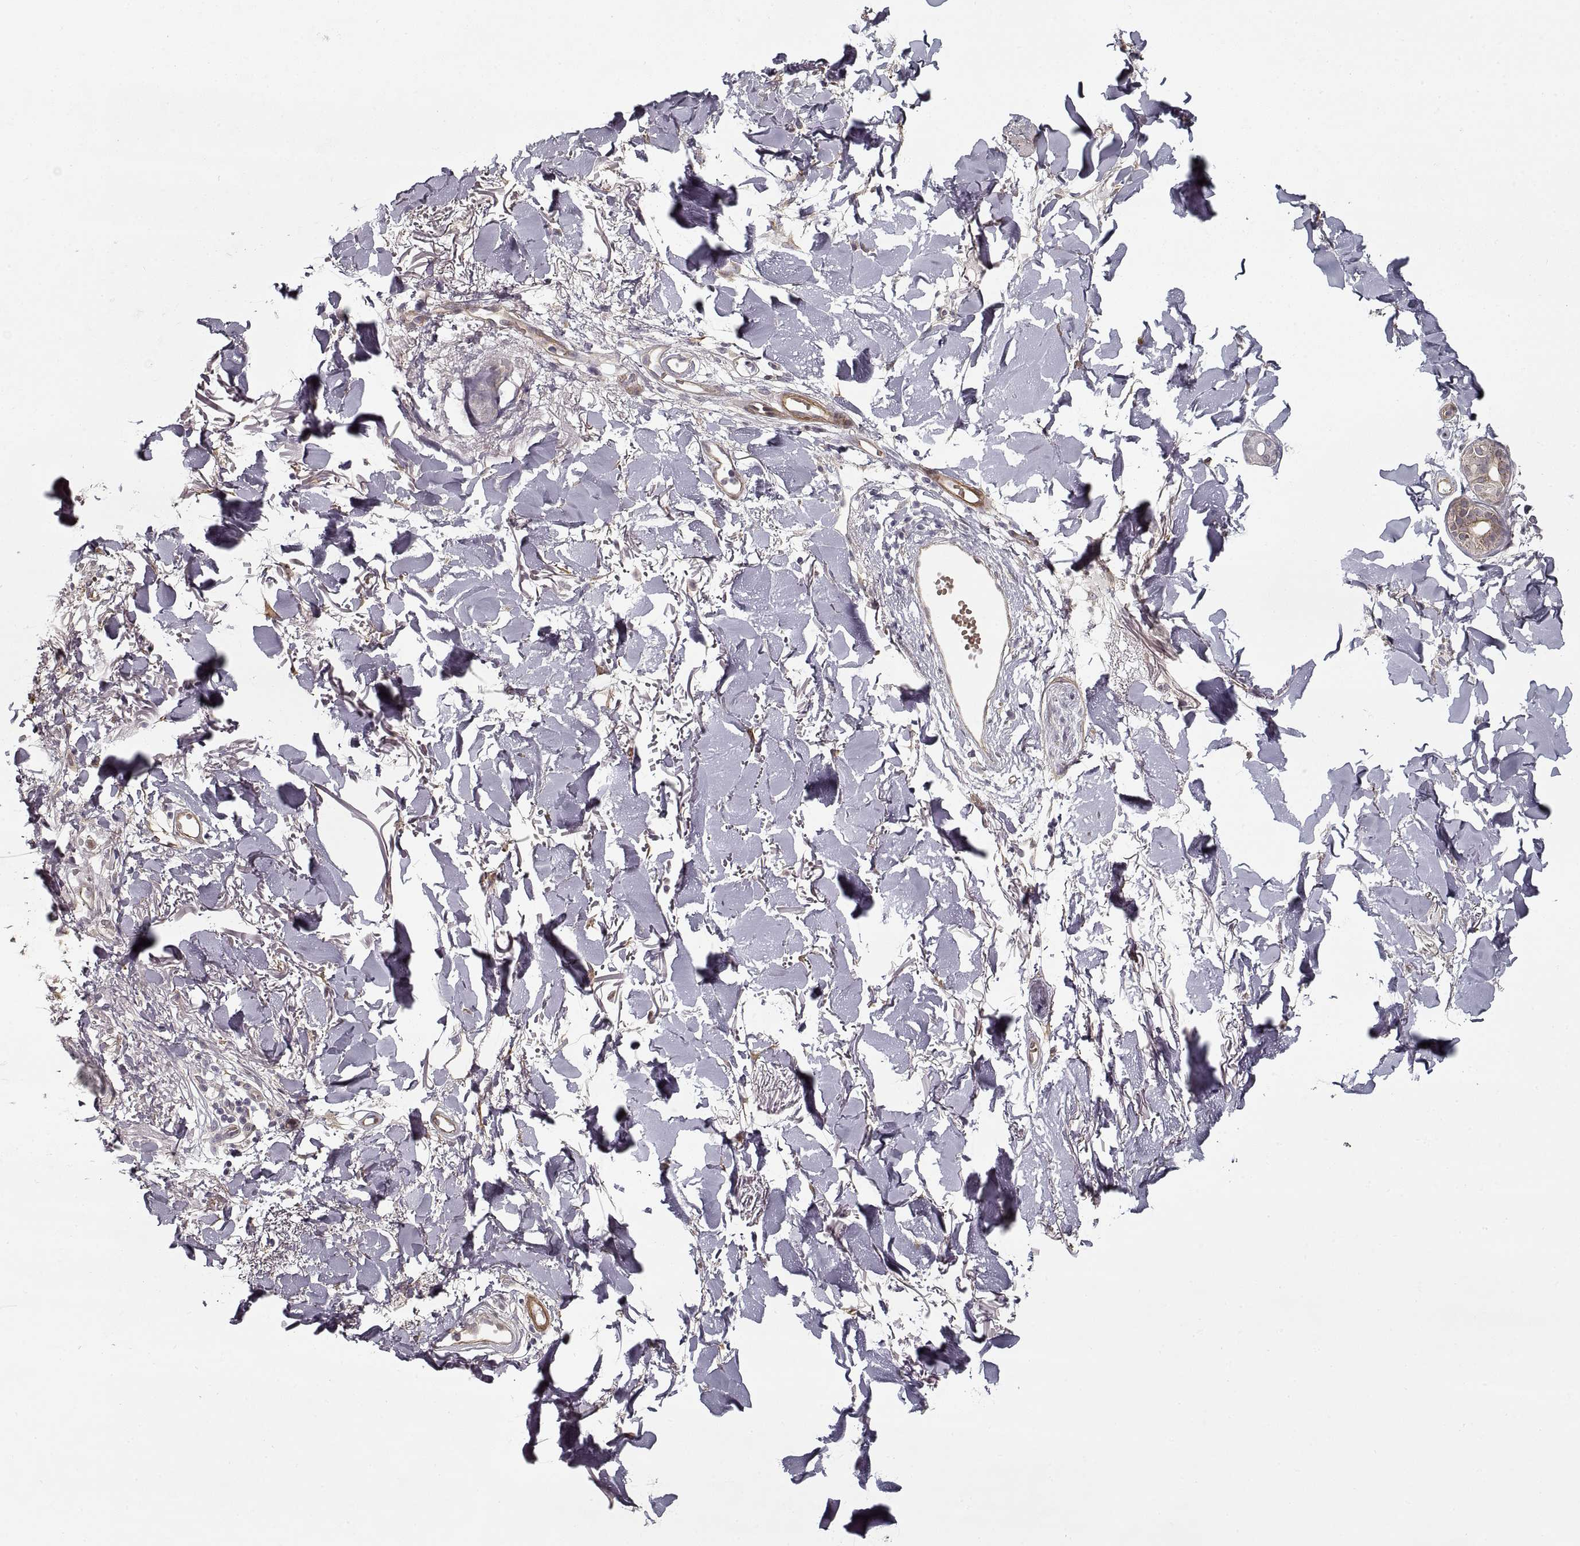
{"staining": {"intensity": "negative", "quantity": "none", "location": "none"}, "tissue": "skin cancer", "cell_type": "Tumor cells", "image_type": "cancer", "snomed": [{"axis": "morphology", "description": "Normal tissue, NOS"}, {"axis": "morphology", "description": "Basal cell carcinoma"}, {"axis": "topography", "description": "Skin"}], "caption": "Tumor cells show no significant positivity in skin cancer. The staining is performed using DAB (3,3'-diaminobenzidine) brown chromogen with nuclei counter-stained in using hematoxylin.", "gene": "LAMB2", "patient": {"sex": "male", "age": 84}}